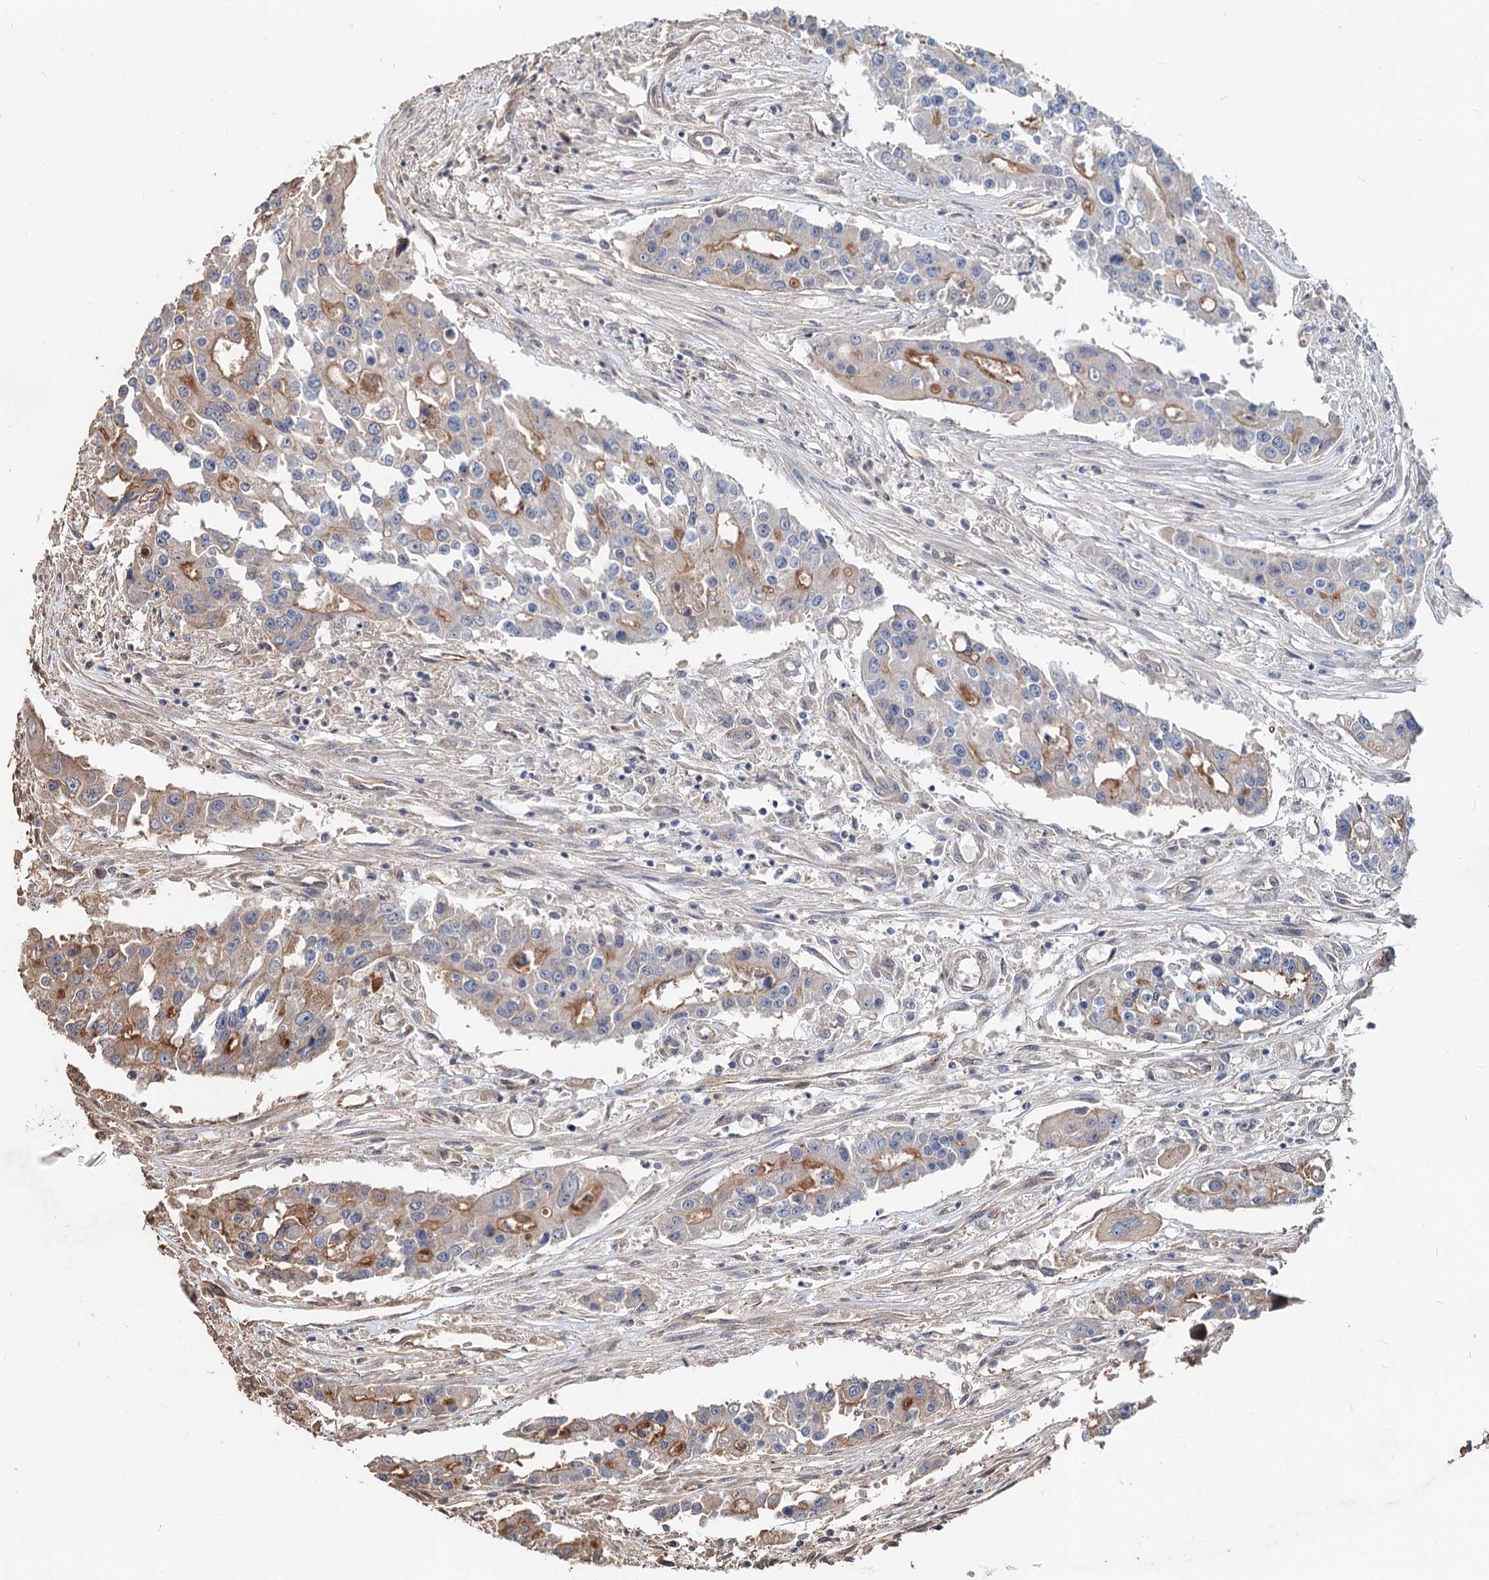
{"staining": {"intensity": "moderate", "quantity": "<25%", "location": "cytoplasmic/membranous"}, "tissue": "colorectal cancer", "cell_type": "Tumor cells", "image_type": "cancer", "snomed": [{"axis": "morphology", "description": "Adenocarcinoma, NOS"}, {"axis": "topography", "description": "Colon"}], "caption": "Adenocarcinoma (colorectal) was stained to show a protein in brown. There is low levels of moderate cytoplasmic/membranous positivity in approximately <25% of tumor cells. The staining was performed using DAB (3,3'-diaminobenzidine), with brown indicating positive protein expression. Nuclei are stained blue with hematoxylin.", "gene": "SPART", "patient": {"sex": "male", "age": 77}}